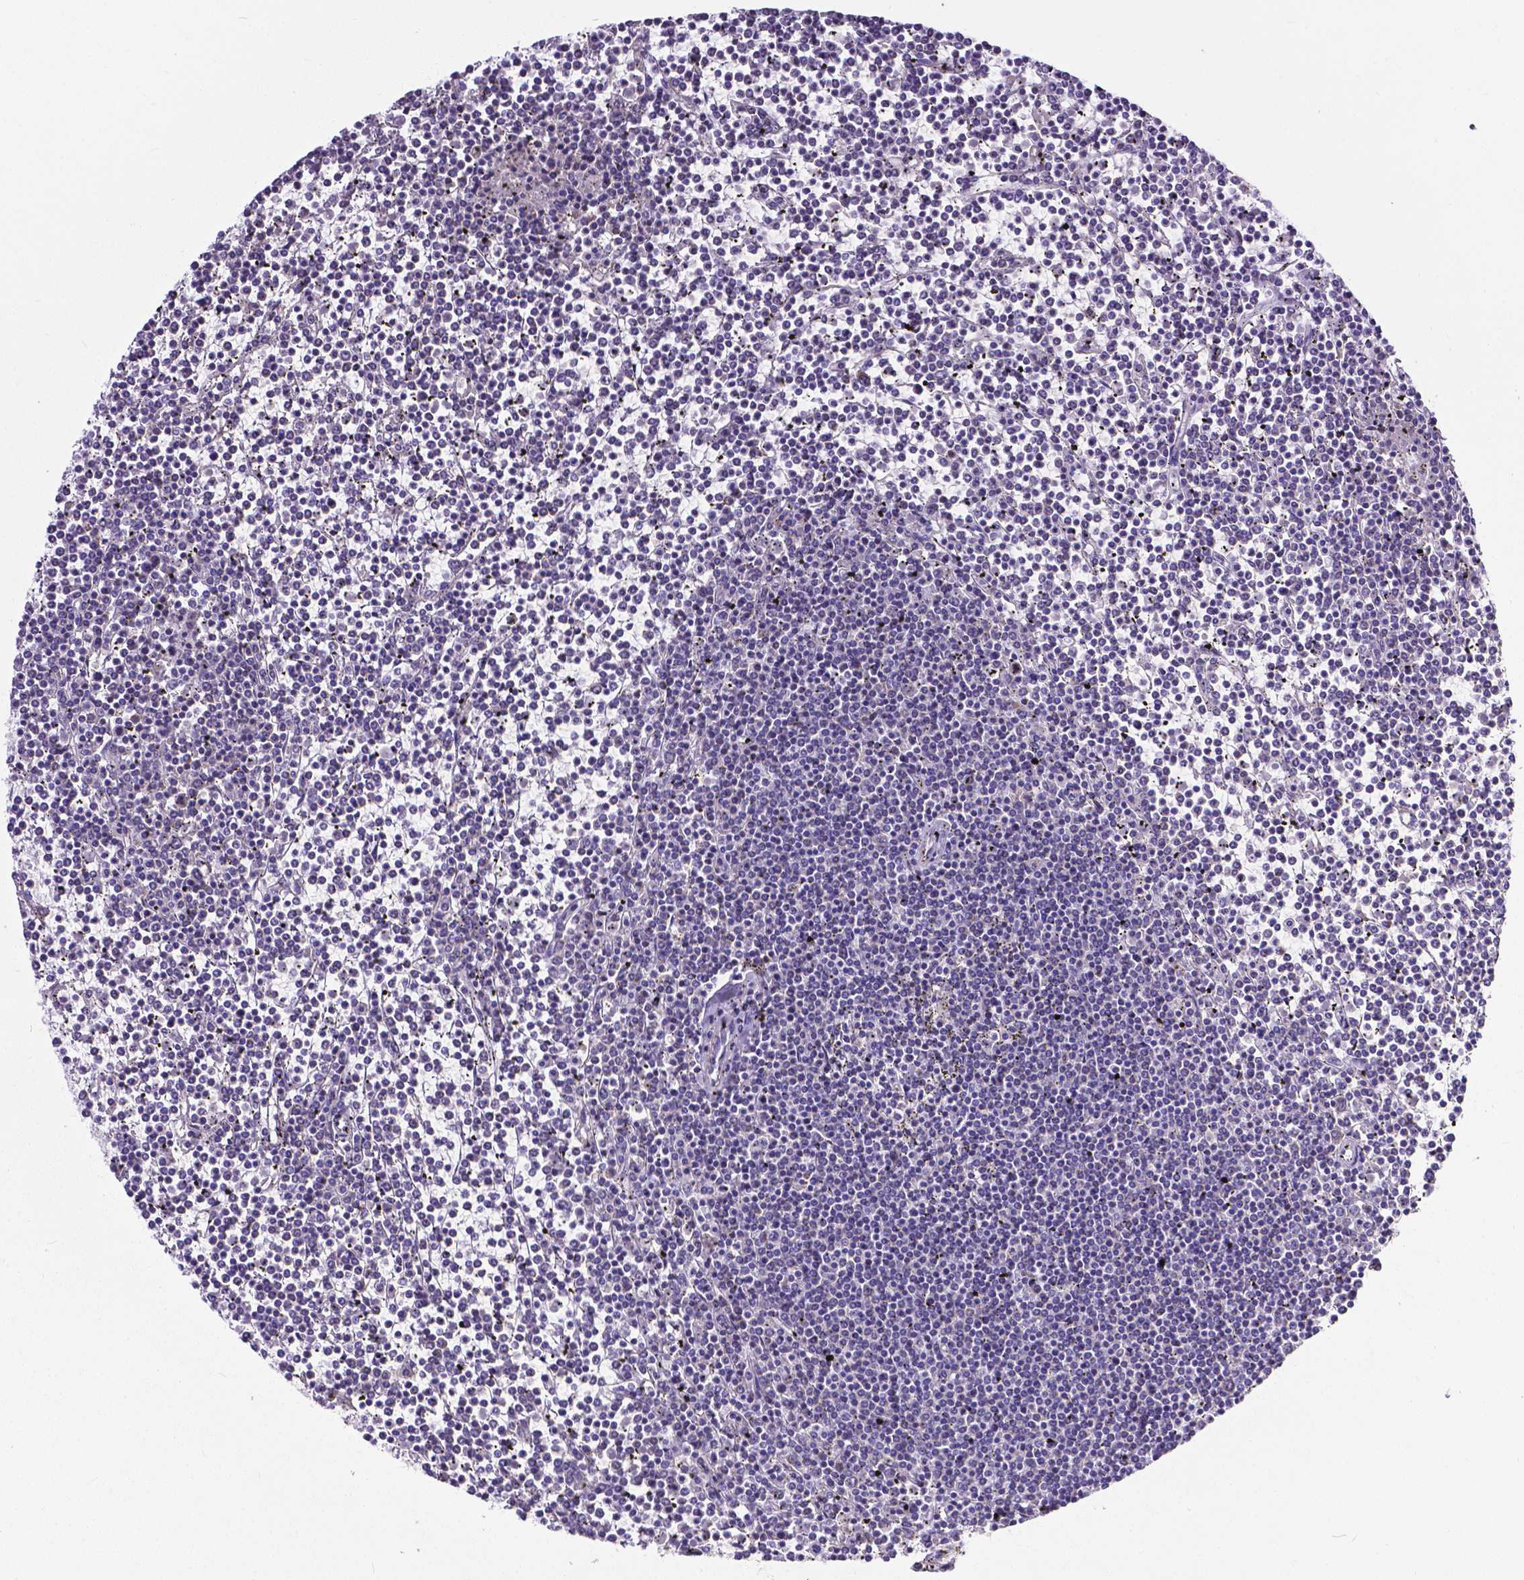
{"staining": {"intensity": "negative", "quantity": "none", "location": "none"}, "tissue": "lymphoma", "cell_type": "Tumor cells", "image_type": "cancer", "snomed": [{"axis": "morphology", "description": "Malignant lymphoma, non-Hodgkin's type, Low grade"}, {"axis": "topography", "description": "Spleen"}], "caption": "Protein analysis of lymphoma demonstrates no significant positivity in tumor cells.", "gene": "MCL1", "patient": {"sex": "female", "age": 19}}